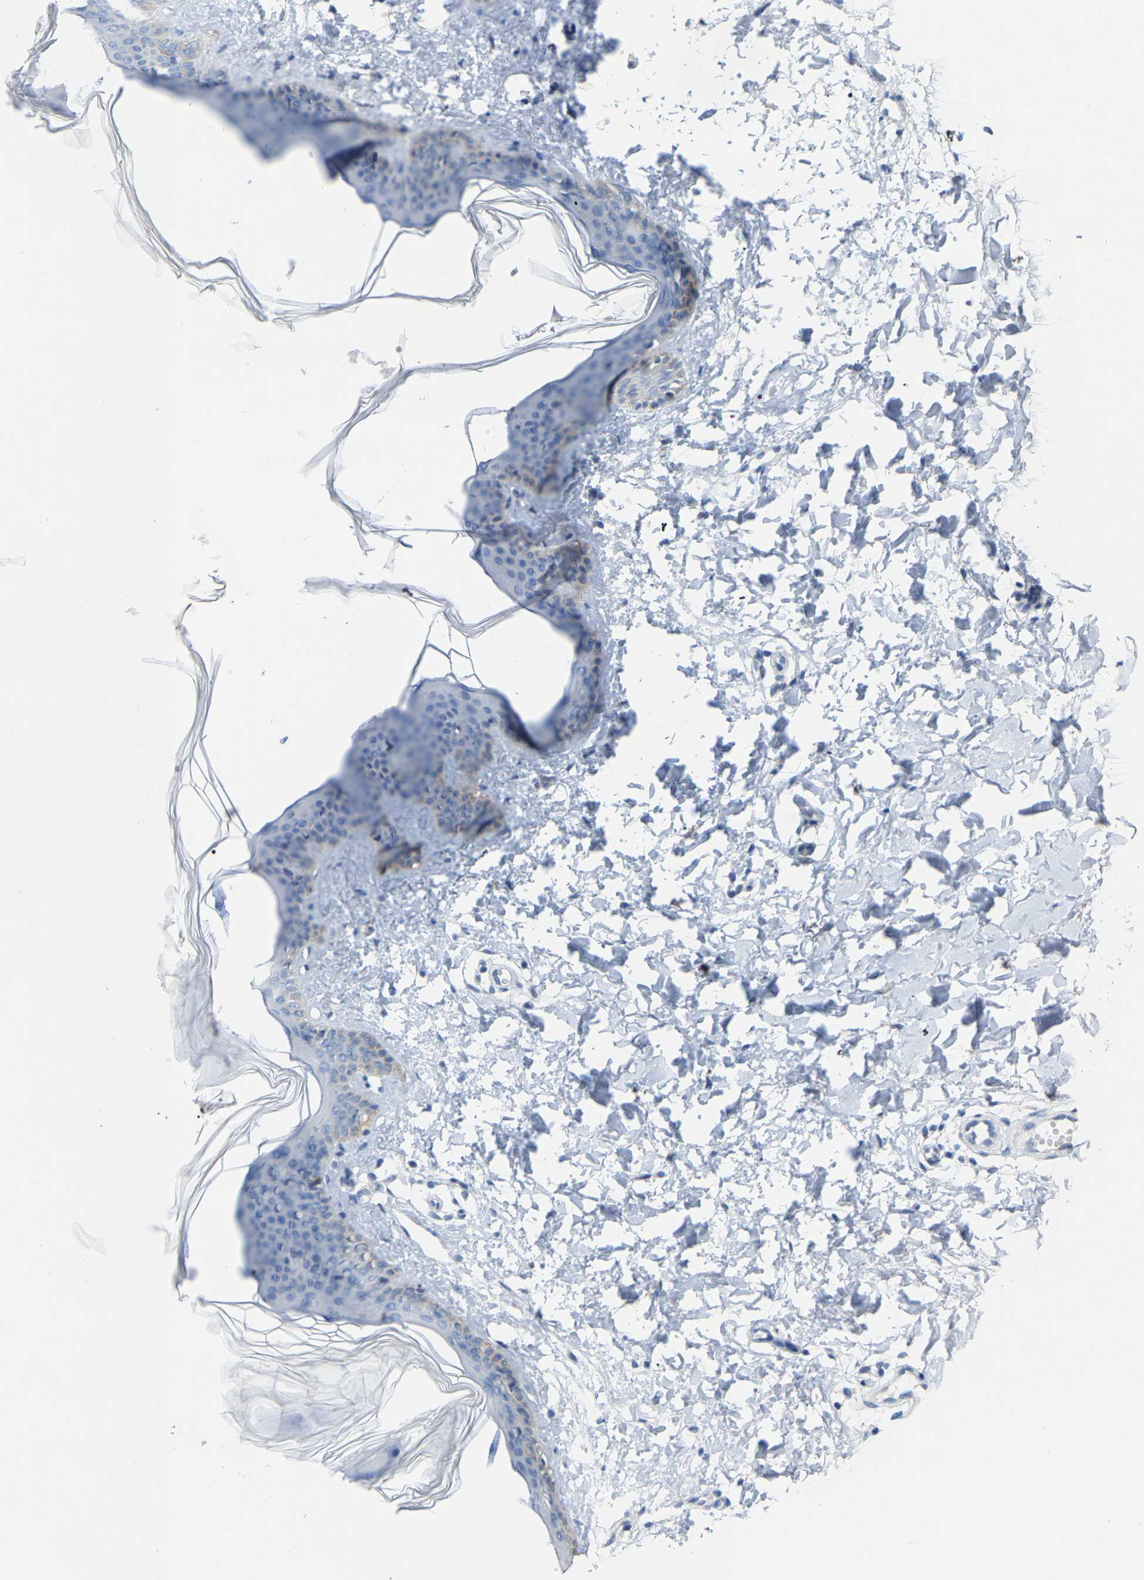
{"staining": {"intensity": "negative", "quantity": "none", "location": "none"}, "tissue": "skin", "cell_type": "Fibroblasts", "image_type": "normal", "snomed": [{"axis": "morphology", "description": "Normal tissue, NOS"}, {"axis": "topography", "description": "Skin"}], "caption": "Immunohistochemistry of normal skin exhibits no expression in fibroblasts. (Brightfield microscopy of DAB immunohistochemistry at high magnification).", "gene": "ABTB2", "patient": {"sex": "female", "age": 17}}